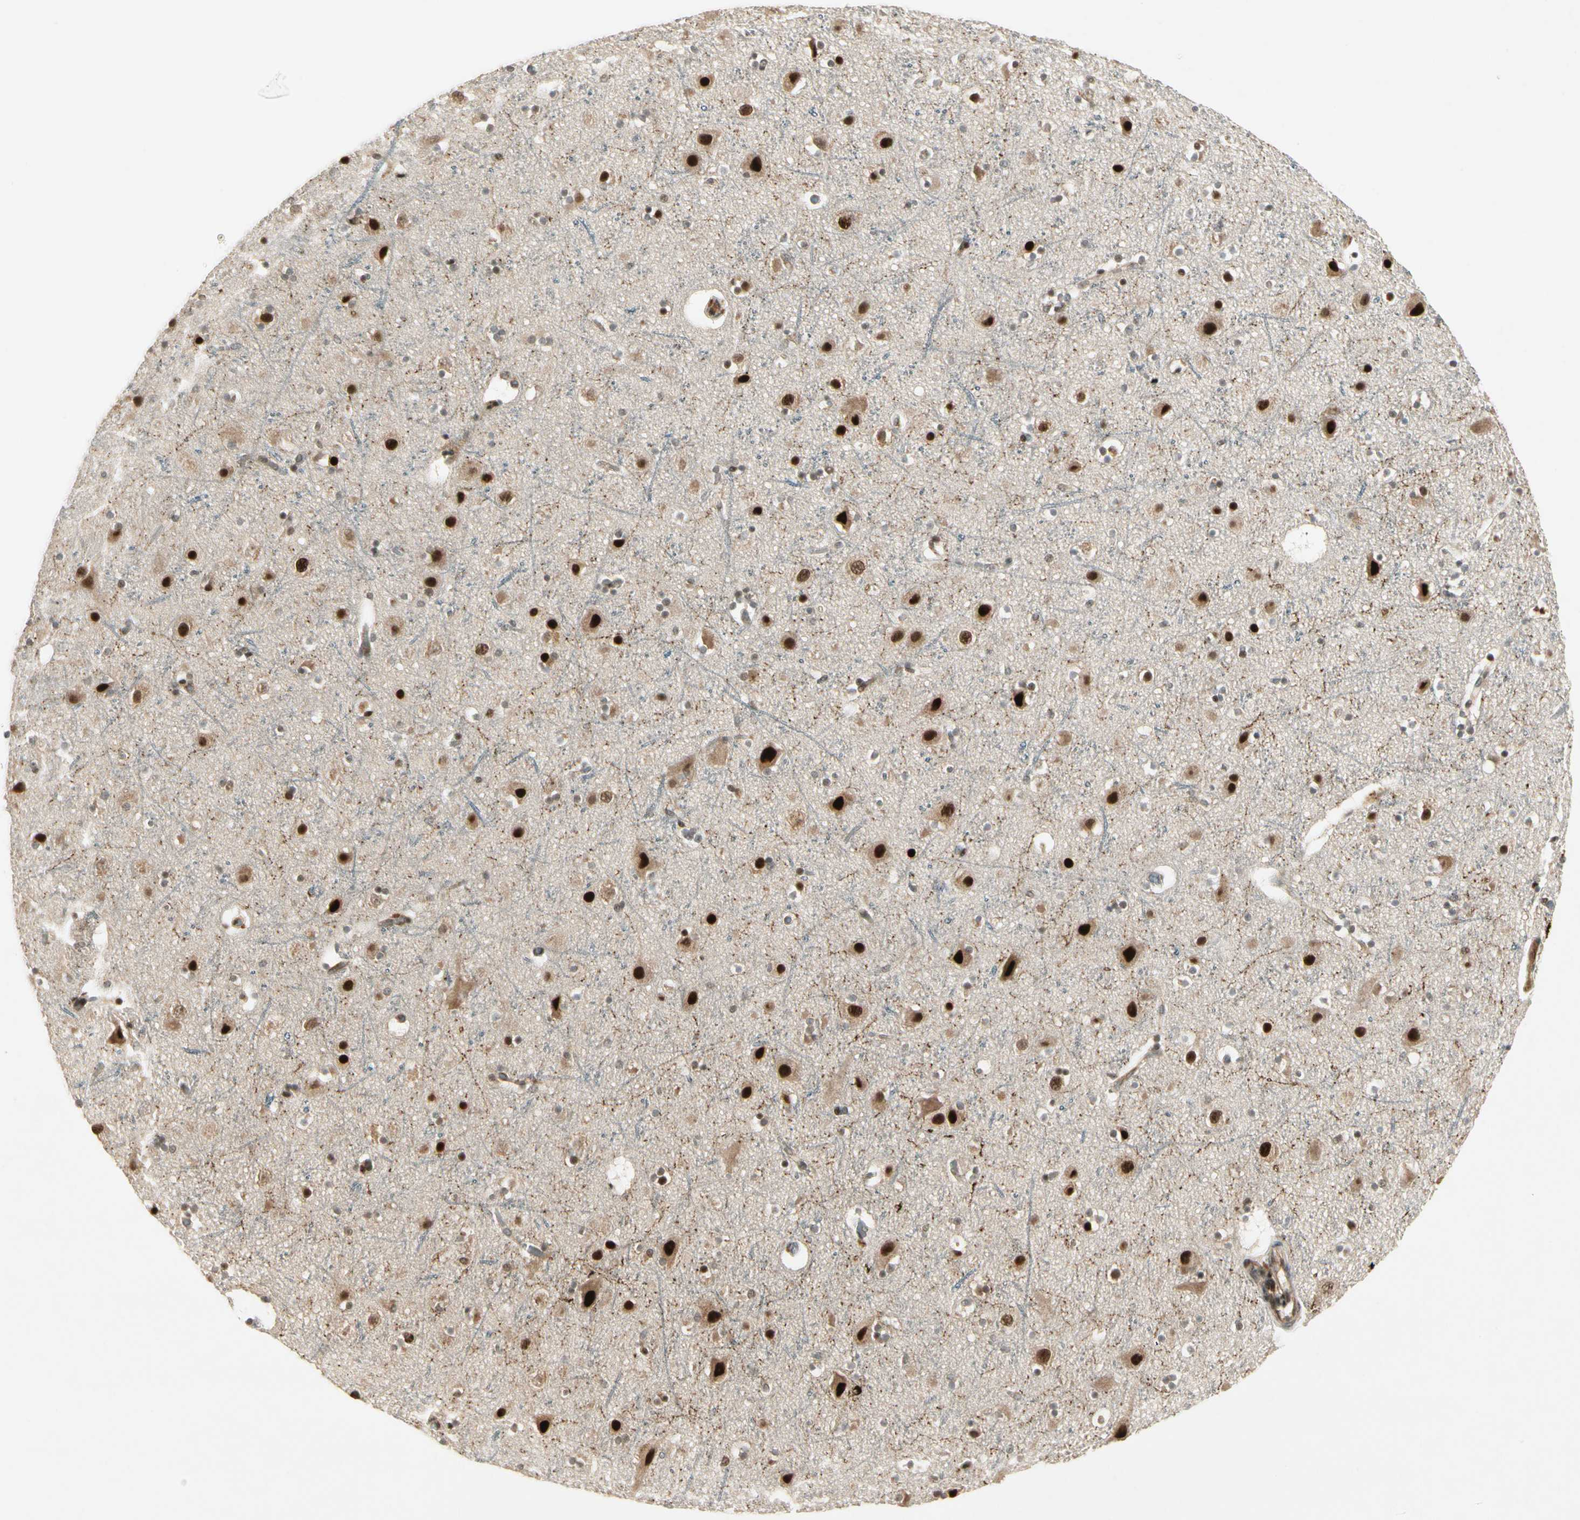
{"staining": {"intensity": "moderate", "quantity": "<25%", "location": "cytoplasmic/membranous"}, "tissue": "cerebral cortex", "cell_type": "Endothelial cells", "image_type": "normal", "snomed": [{"axis": "morphology", "description": "Normal tissue, NOS"}, {"axis": "topography", "description": "Cerebral cortex"}], "caption": "Protein analysis of unremarkable cerebral cortex demonstrates moderate cytoplasmic/membranous positivity in about <25% of endothelial cells.", "gene": "CDK11A", "patient": {"sex": "male", "age": 45}}